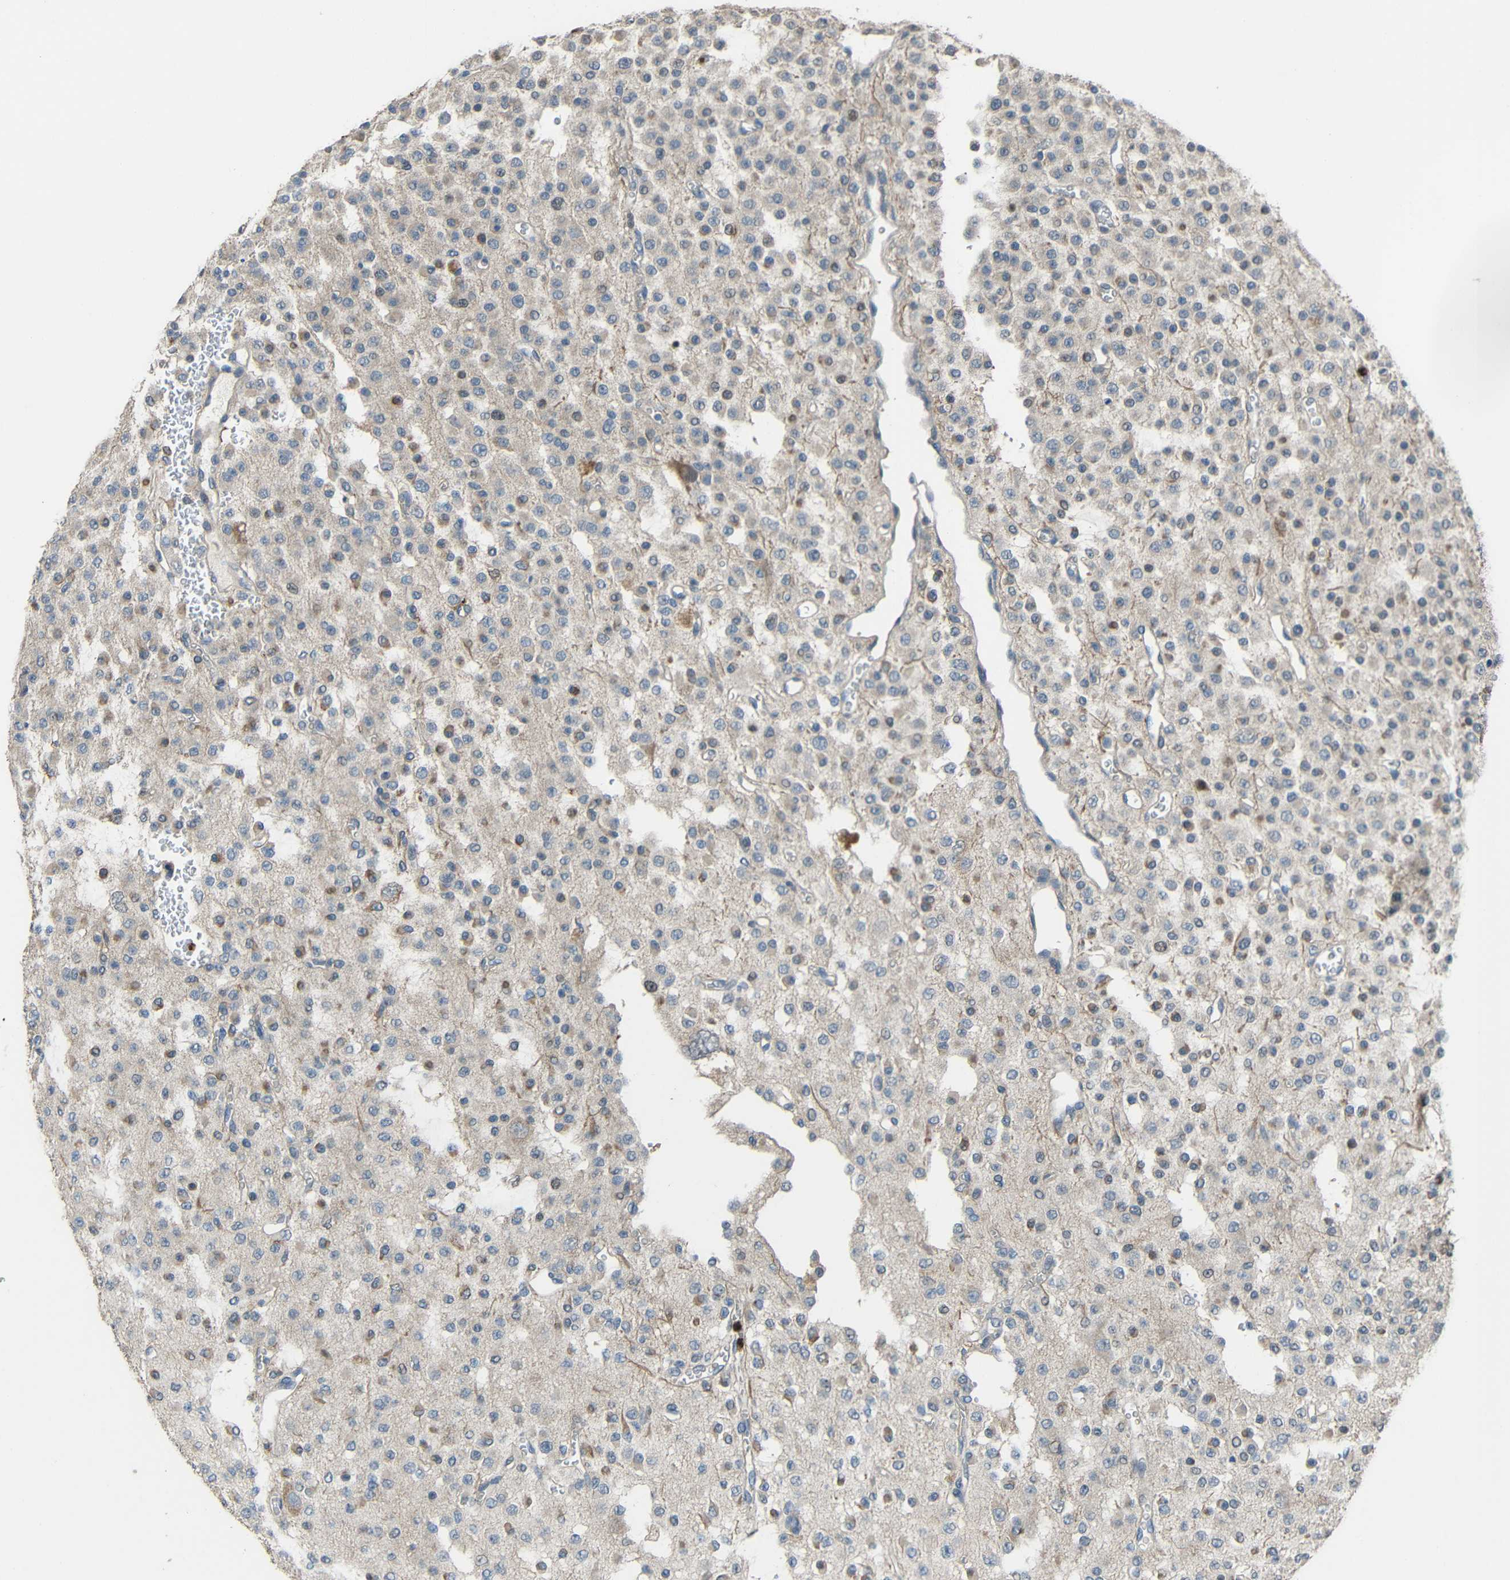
{"staining": {"intensity": "weak", "quantity": "<25%", "location": "cytoplasmic/membranous"}, "tissue": "glioma", "cell_type": "Tumor cells", "image_type": "cancer", "snomed": [{"axis": "morphology", "description": "Glioma, malignant, Low grade"}, {"axis": "topography", "description": "Brain"}], "caption": "Immunohistochemistry micrograph of neoplastic tissue: human malignant glioma (low-grade) stained with DAB exhibits no significant protein positivity in tumor cells.", "gene": "STBD1", "patient": {"sex": "male", "age": 38}}